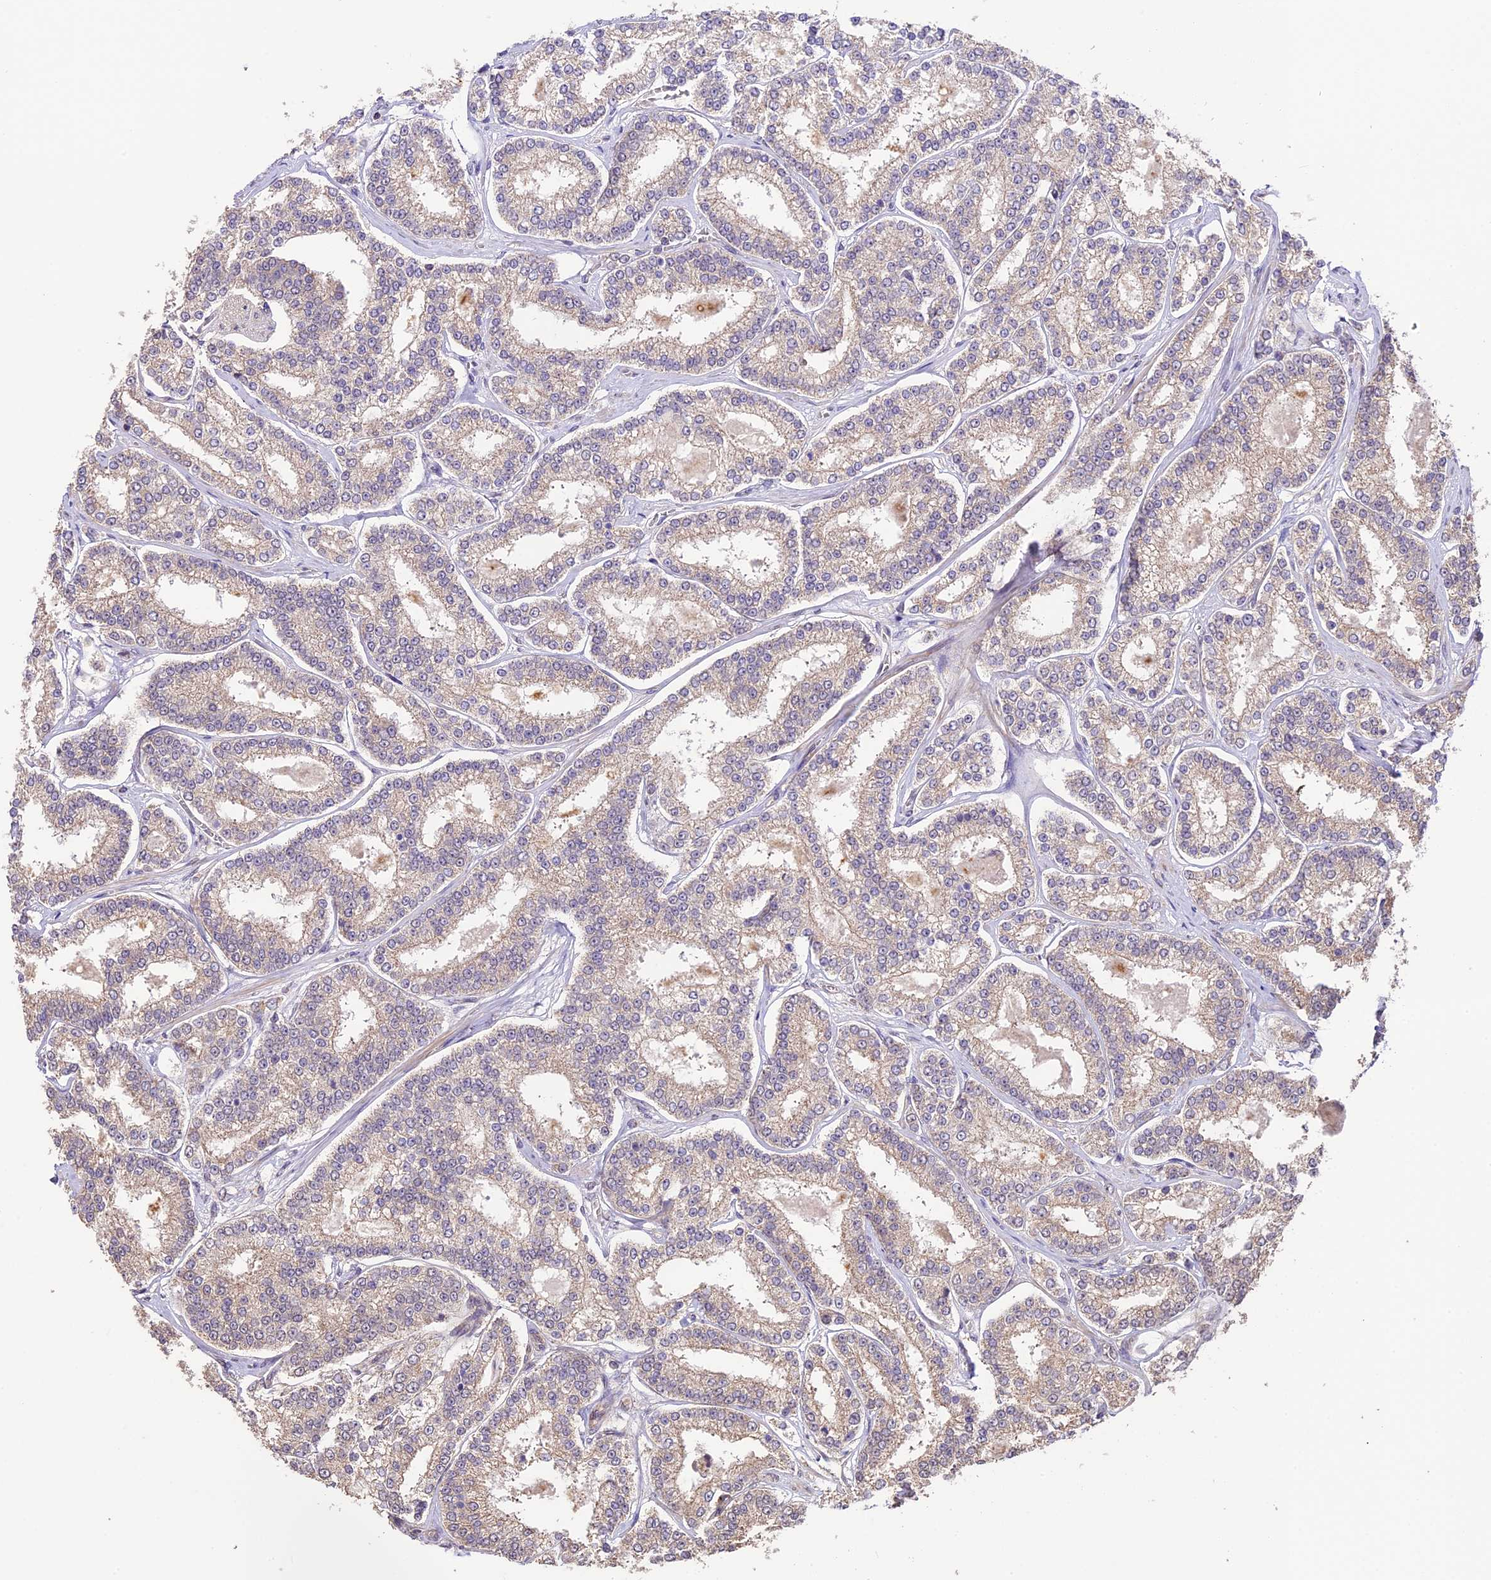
{"staining": {"intensity": "weak", "quantity": "<25%", "location": "cytoplasmic/membranous"}, "tissue": "prostate cancer", "cell_type": "Tumor cells", "image_type": "cancer", "snomed": [{"axis": "morphology", "description": "Normal tissue, NOS"}, {"axis": "morphology", "description": "Adenocarcinoma, High grade"}, {"axis": "topography", "description": "Prostate"}], "caption": "Immunohistochemical staining of prostate cancer (high-grade adenocarcinoma) reveals no significant positivity in tumor cells.", "gene": "BCAS4", "patient": {"sex": "male", "age": 83}}